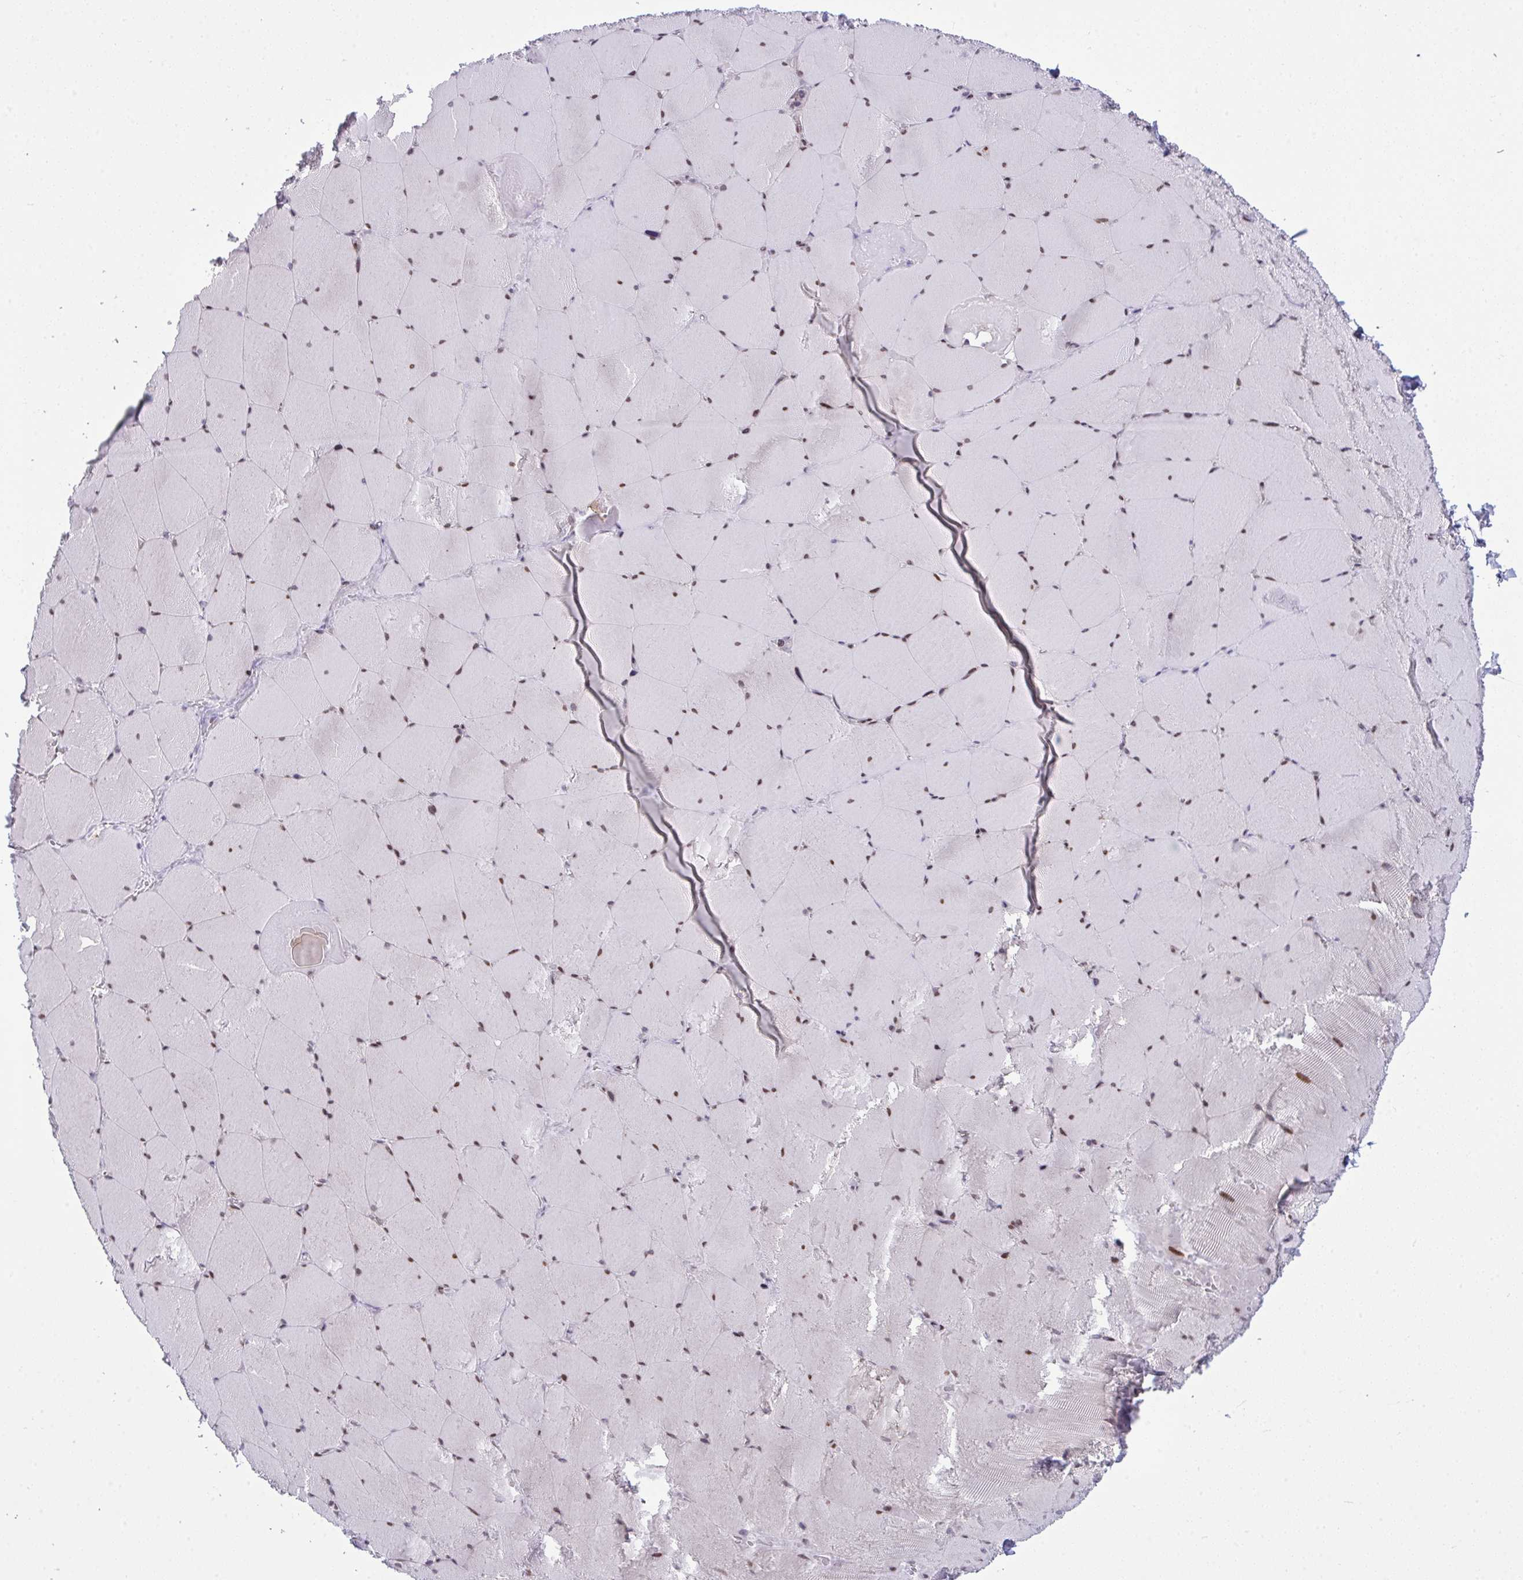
{"staining": {"intensity": "moderate", "quantity": ">75%", "location": "nuclear"}, "tissue": "skeletal muscle", "cell_type": "Myocytes", "image_type": "normal", "snomed": [{"axis": "morphology", "description": "Normal tissue, NOS"}, {"axis": "topography", "description": "Skeletal muscle"}, {"axis": "topography", "description": "Head-Neck"}], "caption": "The image displays immunohistochemical staining of benign skeletal muscle. There is moderate nuclear expression is appreciated in approximately >75% of myocytes. (brown staining indicates protein expression, while blue staining denotes nuclei).", "gene": "ZFHX3", "patient": {"sex": "male", "age": 66}}